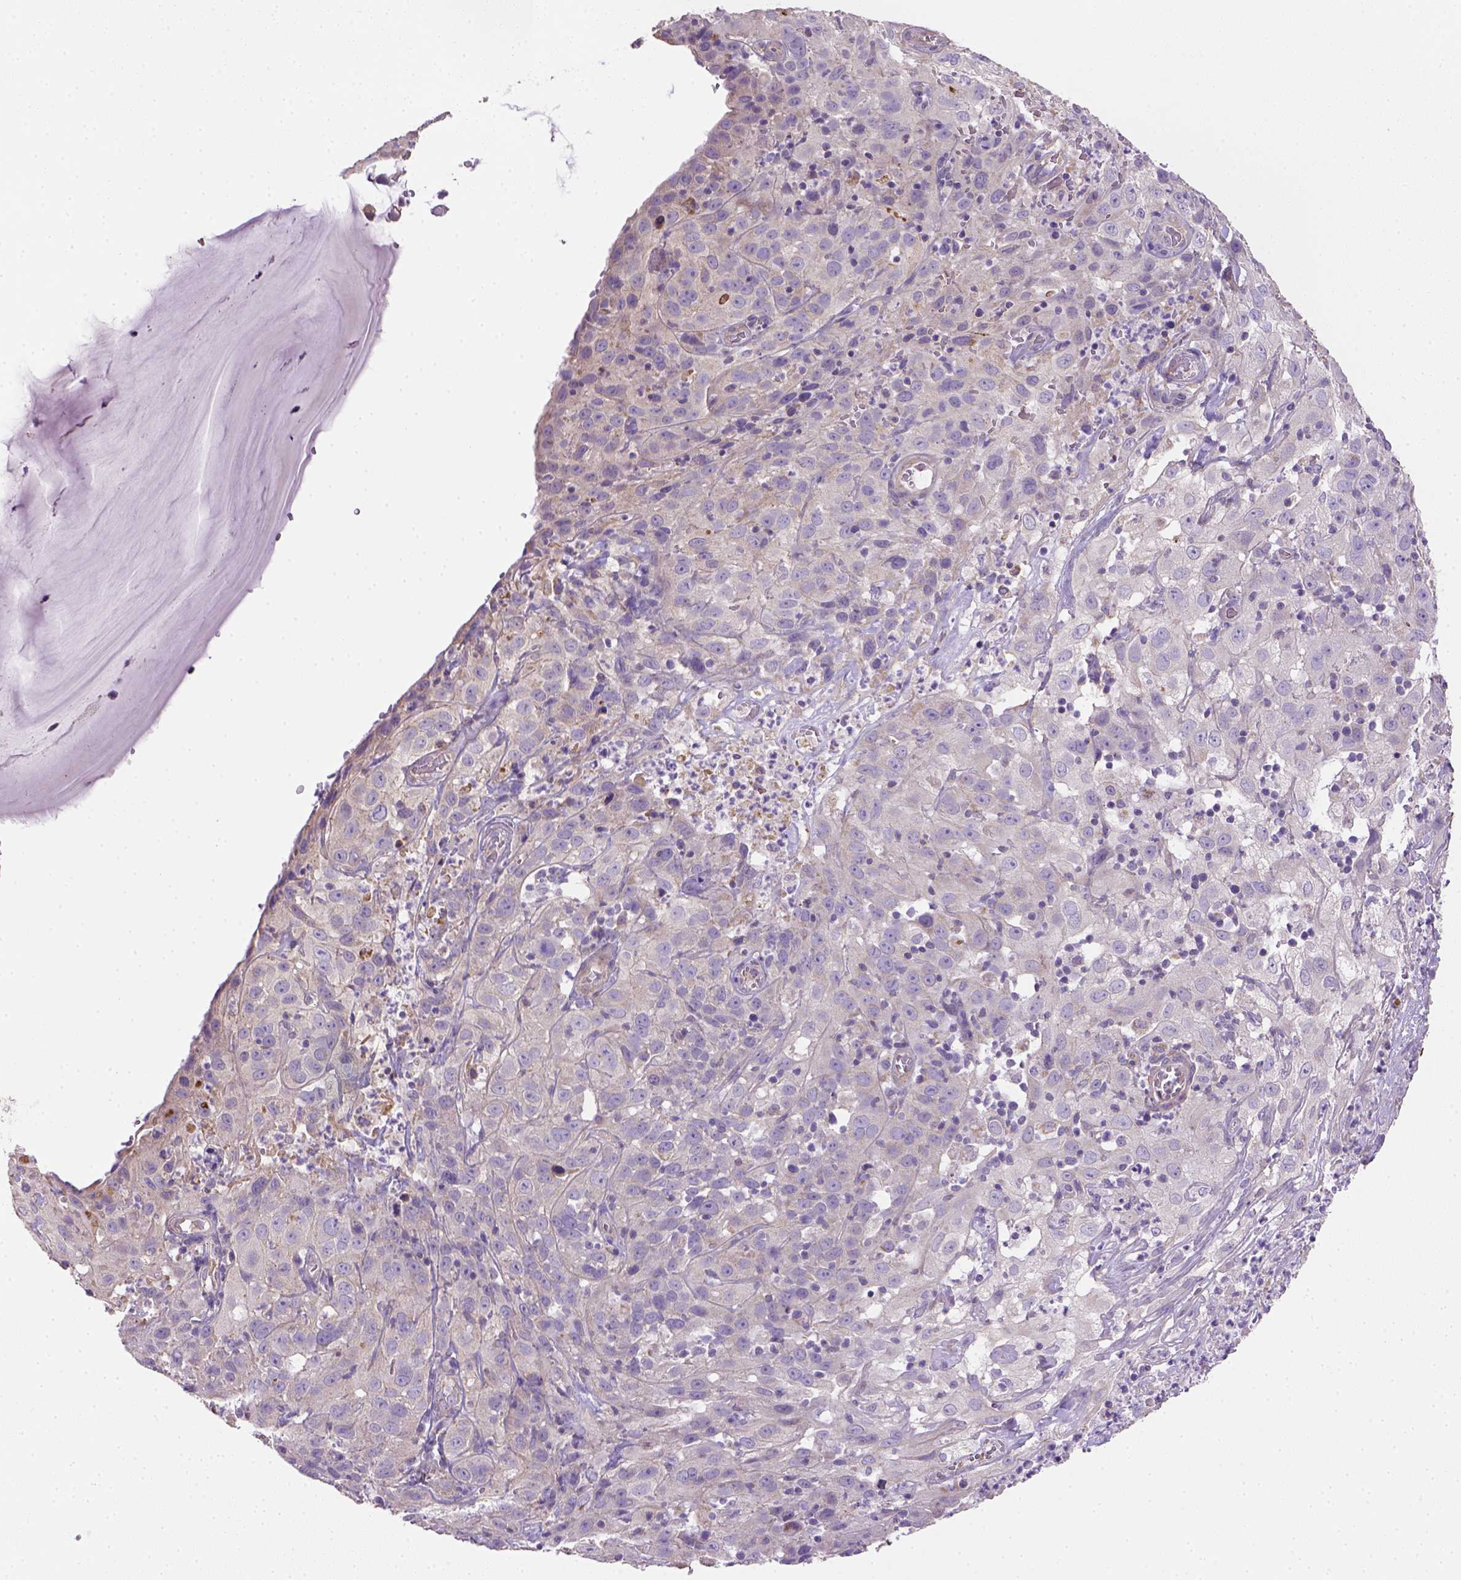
{"staining": {"intensity": "negative", "quantity": "none", "location": "none"}, "tissue": "cervical cancer", "cell_type": "Tumor cells", "image_type": "cancer", "snomed": [{"axis": "morphology", "description": "Squamous cell carcinoma, NOS"}, {"axis": "topography", "description": "Cervix"}], "caption": "Tumor cells show no significant expression in squamous cell carcinoma (cervical).", "gene": "HTRA1", "patient": {"sex": "female", "age": 32}}